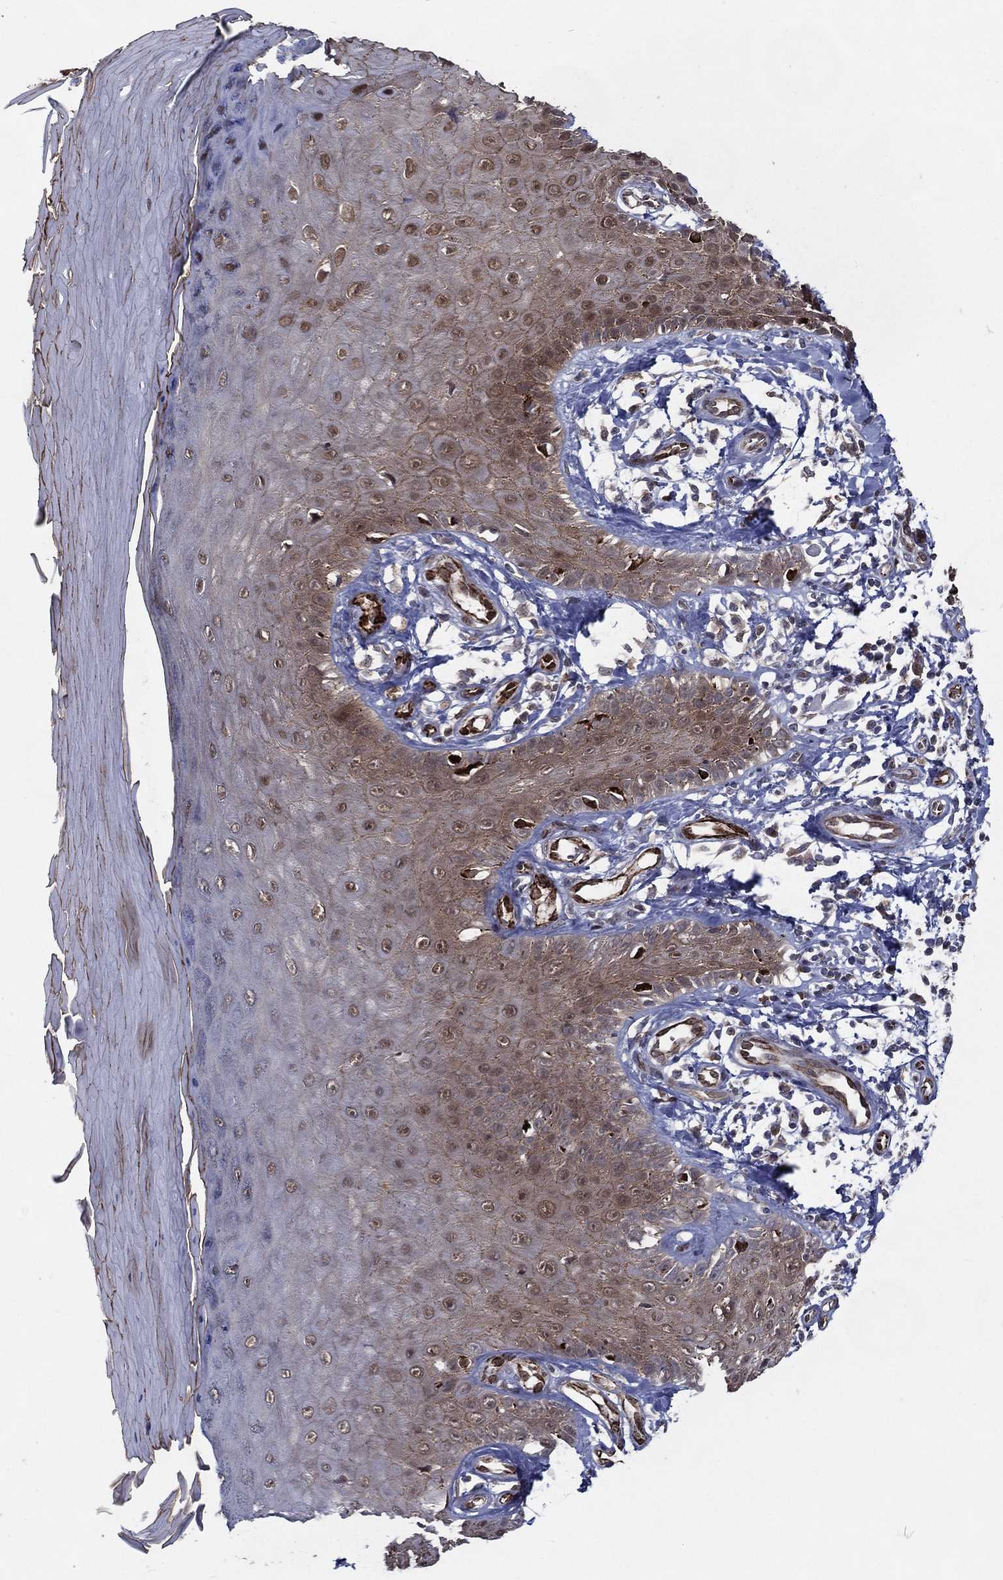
{"staining": {"intensity": "negative", "quantity": "none", "location": "none"}, "tissue": "skin", "cell_type": "Fibroblasts", "image_type": "normal", "snomed": [{"axis": "morphology", "description": "Normal tissue, NOS"}, {"axis": "morphology", "description": "Inflammation, NOS"}, {"axis": "morphology", "description": "Fibrosis, NOS"}, {"axis": "topography", "description": "Skin"}], "caption": "This is an immunohistochemistry micrograph of benign skin. There is no positivity in fibroblasts.", "gene": "ARHGAP11A", "patient": {"sex": "male", "age": 71}}